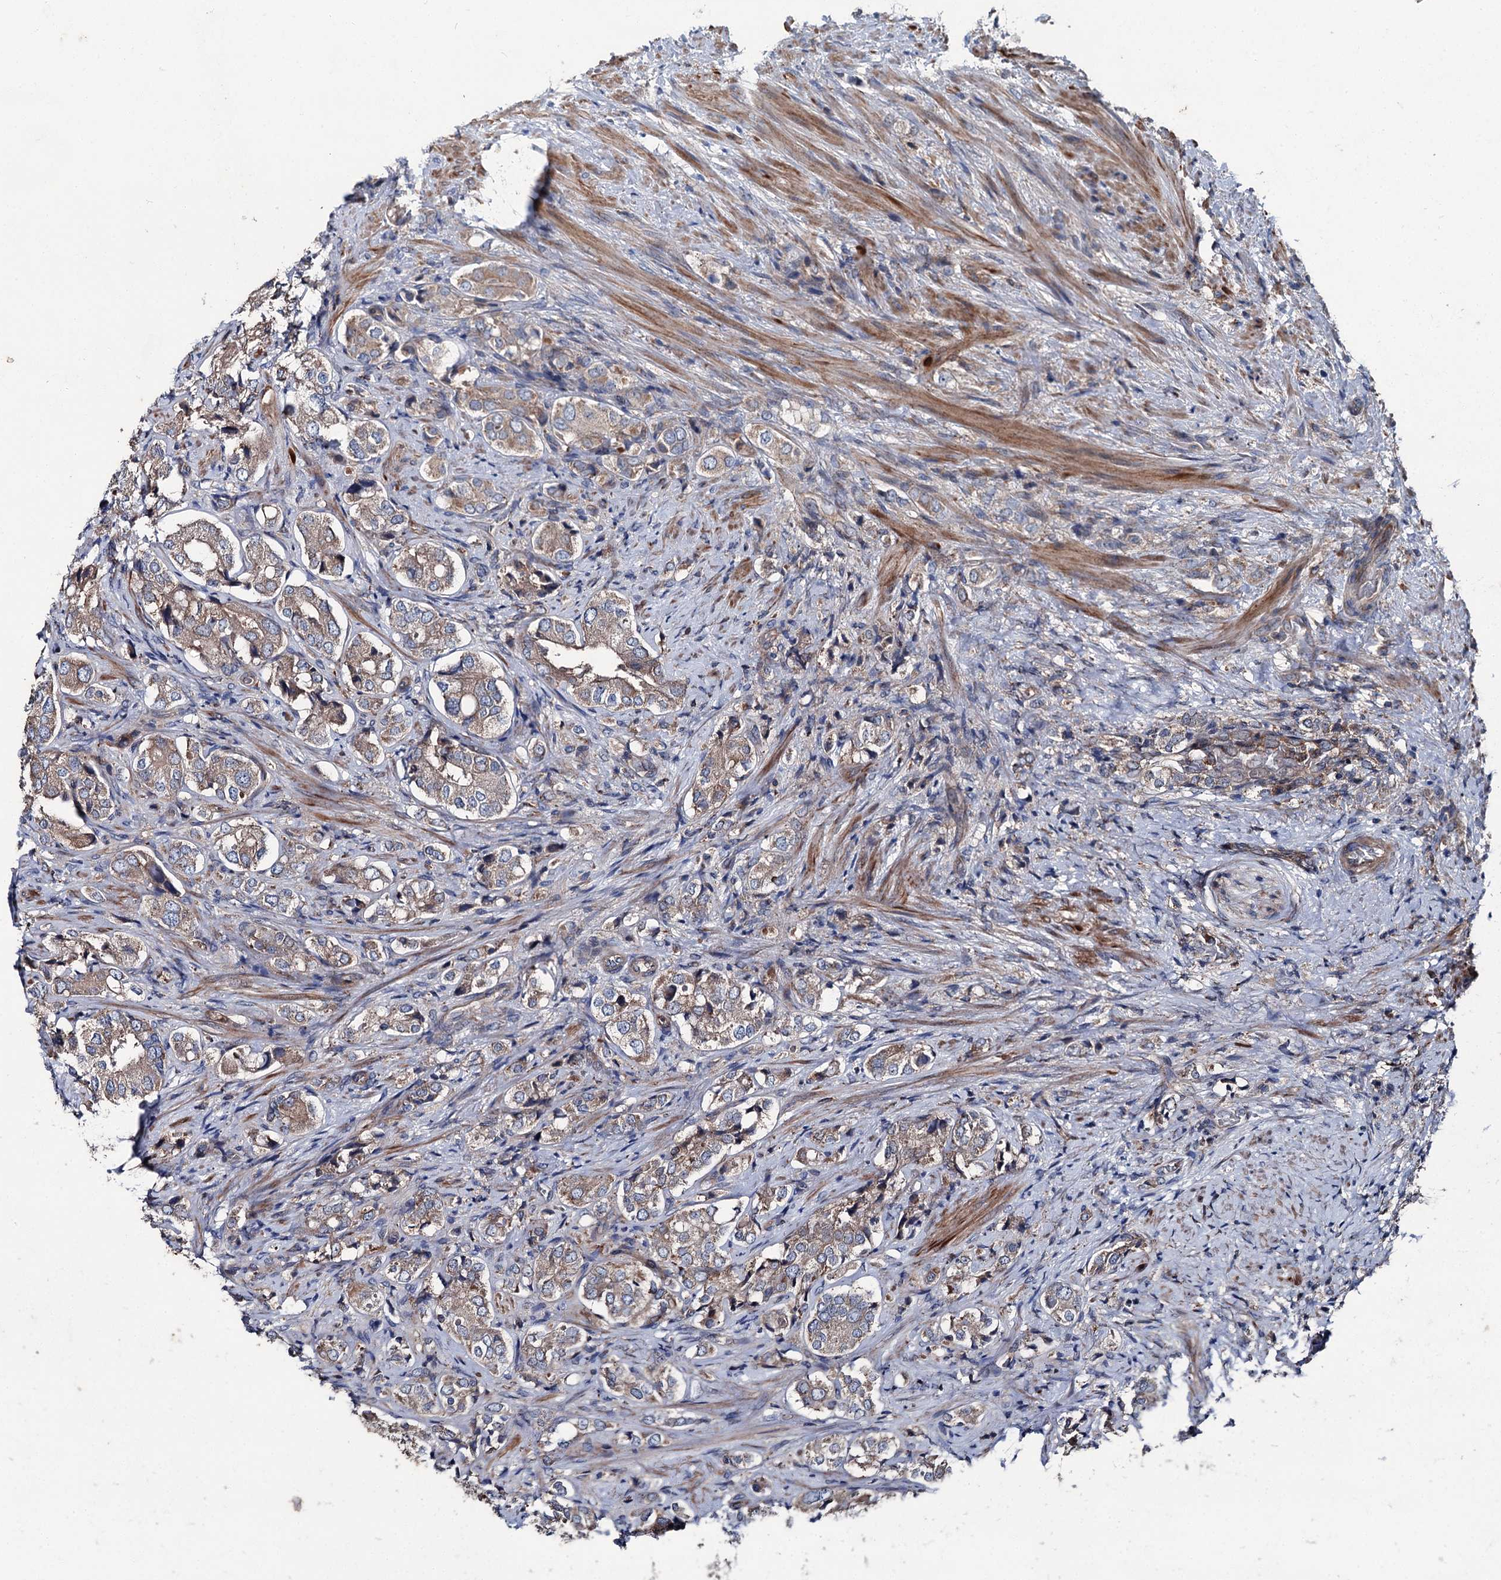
{"staining": {"intensity": "weak", "quantity": ">75%", "location": "cytoplasmic/membranous"}, "tissue": "prostate cancer", "cell_type": "Tumor cells", "image_type": "cancer", "snomed": [{"axis": "morphology", "description": "Adenocarcinoma, High grade"}, {"axis": "topography", "description": "Prostate"}], "caption": "High-grade adenocarcinoma (prostate) stained with a protein marker displays weak staining in tumor cells.", "gene": "RUFY1", "patient": {"sex": "male", "age": 65}}